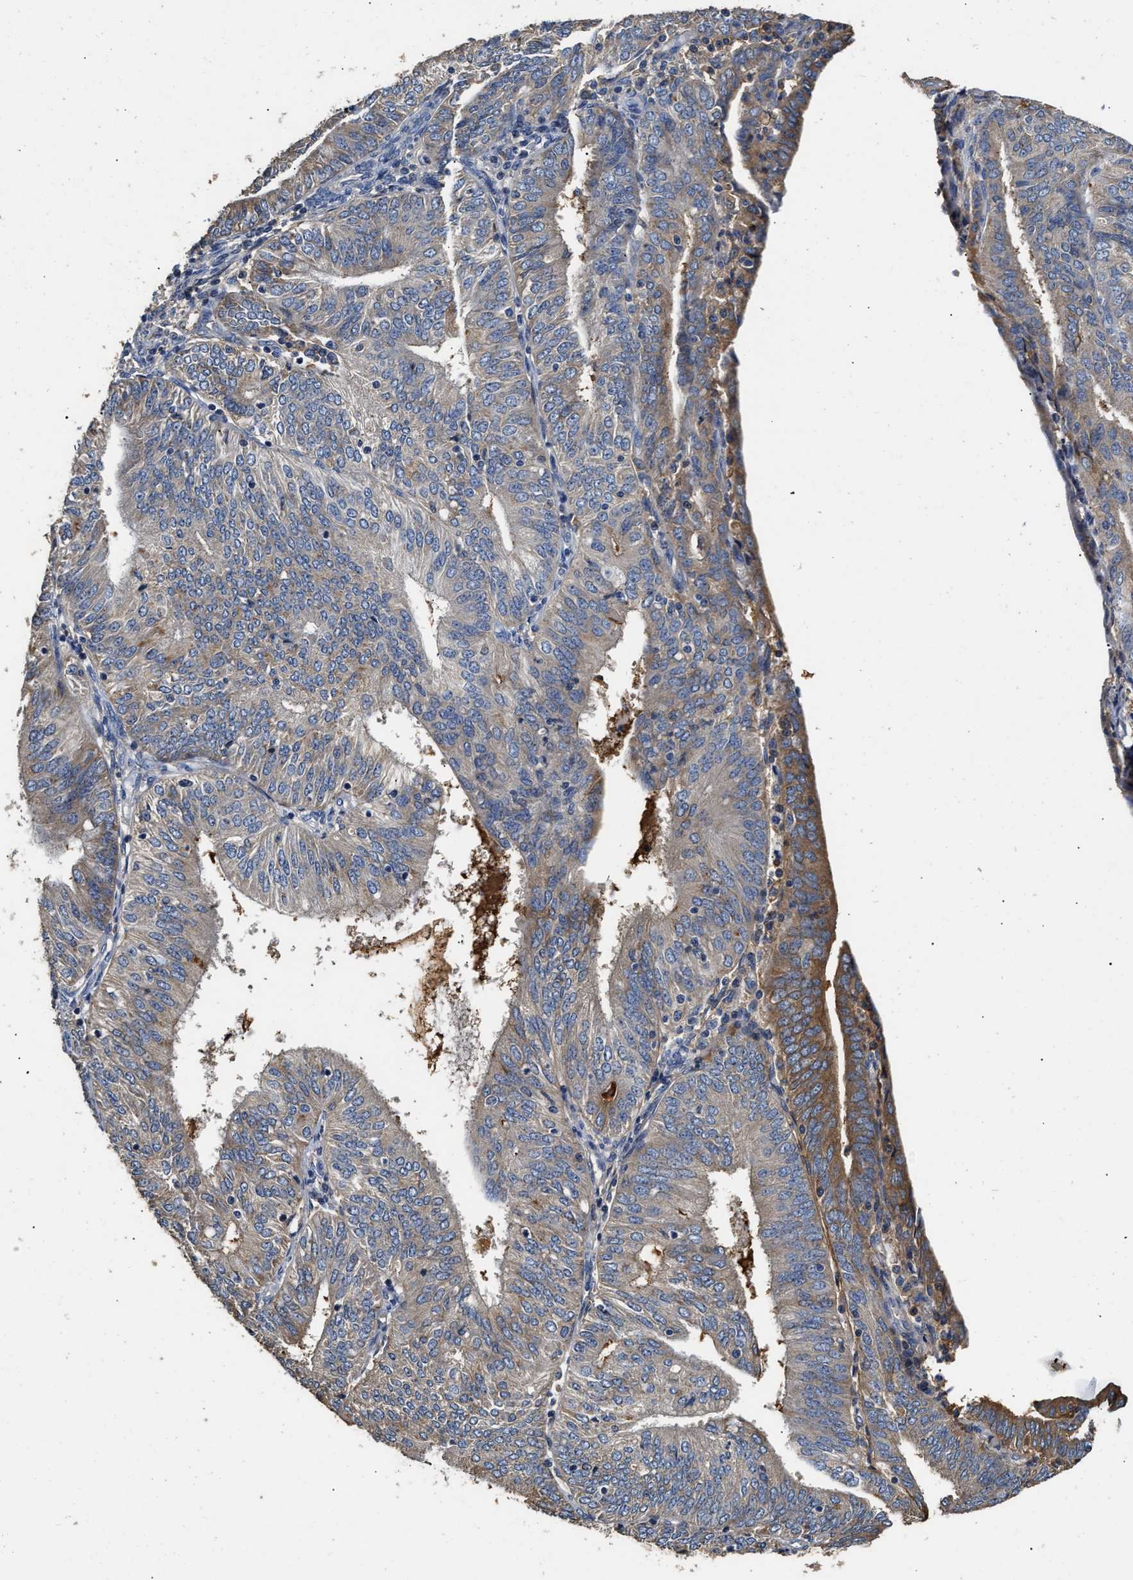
{"staining": {"intensity": "moderate", "quantity": "25%-75%", "location": "cytoplasmic/membranous"}, "tissue": "endometrial cancer", "cell_type": "Tumor cells", "image_type": "cancer", "snomed": [{"axis": "morphology", "description": "Adenocarcinoma, NOS"}, {"axis": "topography", "description": "Endometrium"}], "caption": "High-power microscopy captured an IHC micrograph of endometrial cancer, revealing moderate cytoplasmic/membranous positivity in about 25%-75% of tumor cells.", "gene": "C3", "patient": {"sex": "female", "age": 58}}